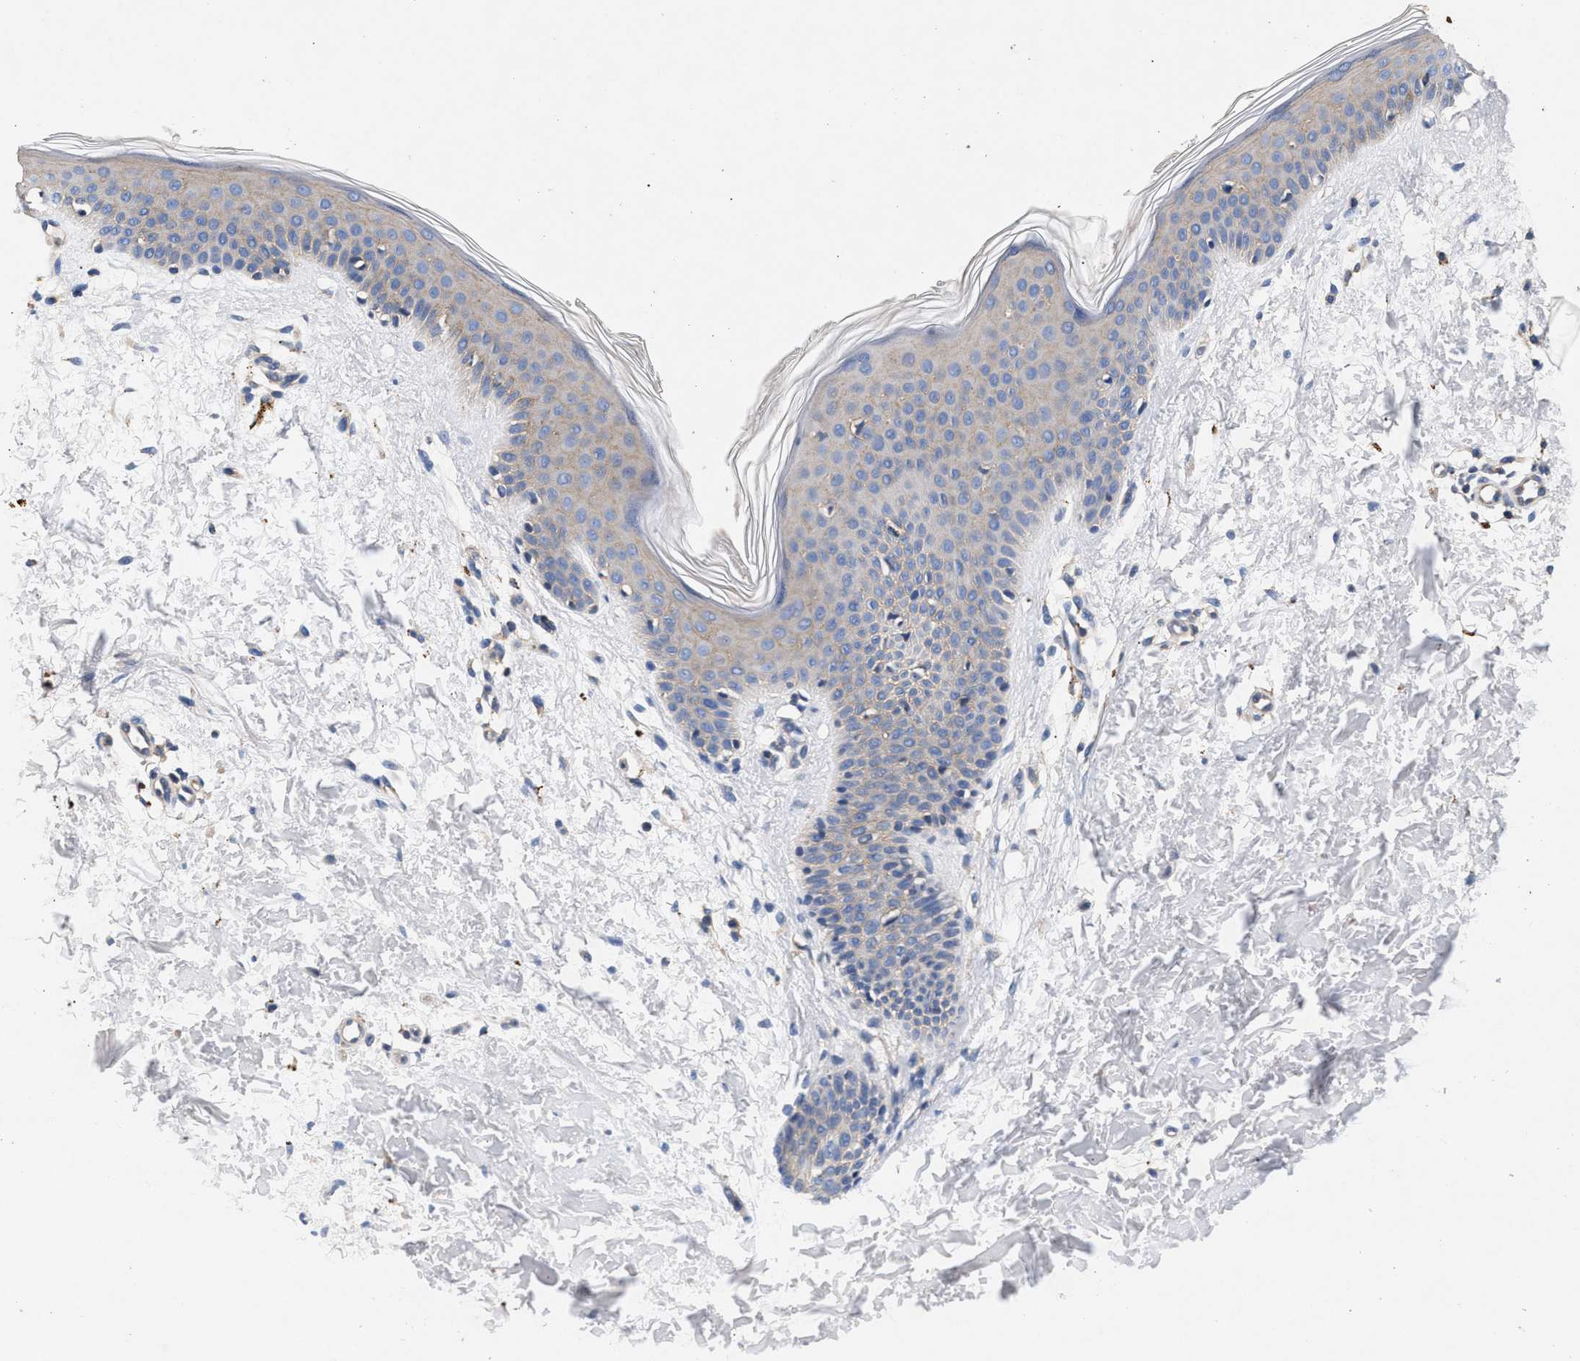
{"staining": {"intensity": "negative", "quantity": "none", "location": "none"}, "tissue": "skin", "cell_type": "Fibroblasts", "image_type": "normal", "snomed": [{"axis": "morphology", "description": "Normal tissue, NOS"}, {"axis": "topography", "description": "Skin"}], "caption": "Skin was stained to show a protein in brown. There is no significant expression in fibroblasts. (DAB (3,3'-diaminobenzidine) immunohistochemistry (IHC), high magnification).", "gene": "GNAI3", "patient": {"sex": "female", "age": 56}}